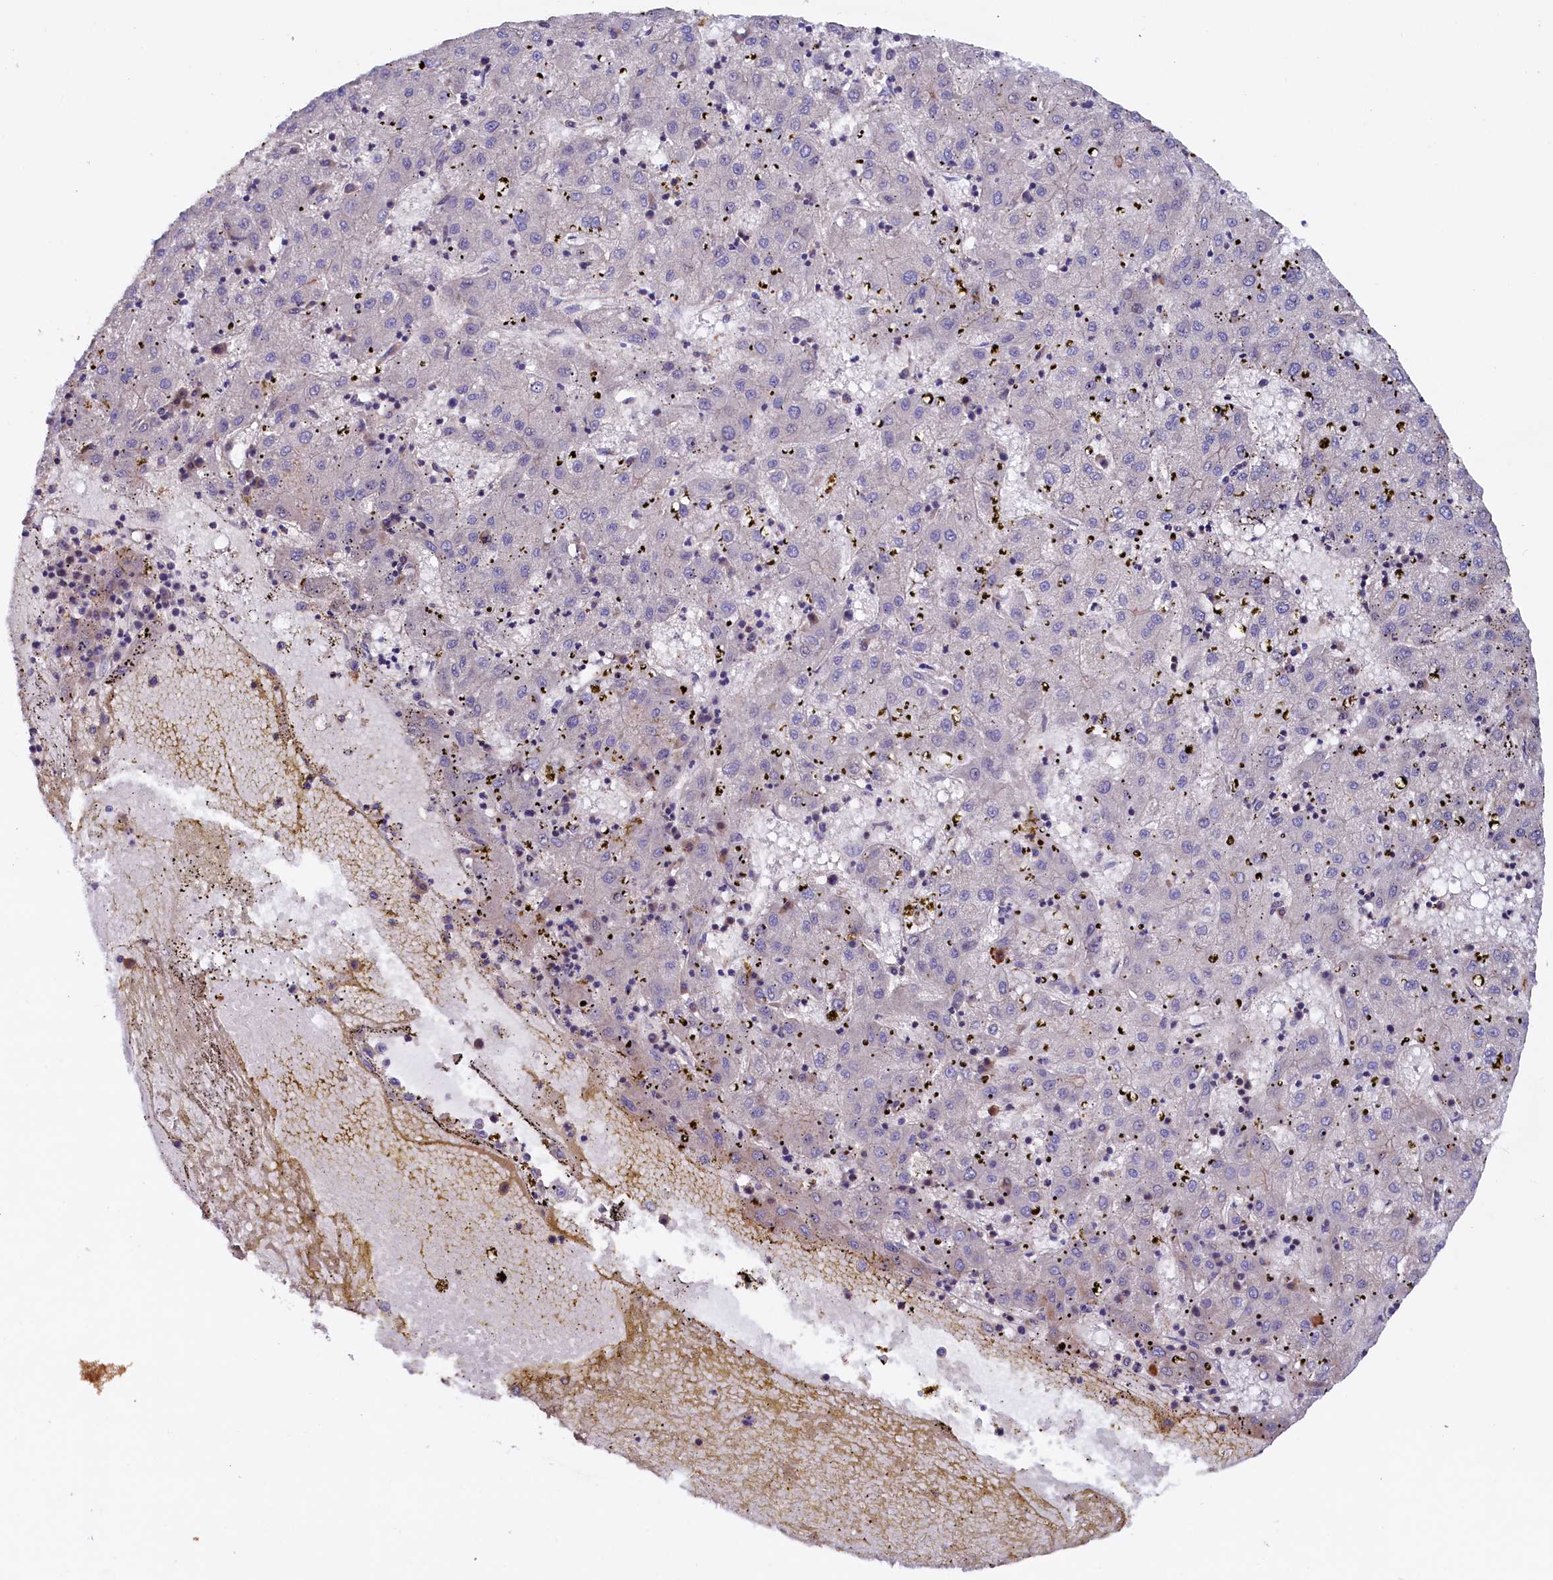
{"staining": {"intensity": "negative", "quantity": "none", "location": "none"}, "tissue": "liver cancer", "cell_type": "Tumor cells", "image_type": "cancer", "snomed": [{"axis": "morphology", "description": "Carcinoma, Hepatocellular, NOS"}, {"axis": "topography", "description": "Liver"}], "caption": "This photomicrograph is of liver hepatocellular carcinoma stained with immunohistochemistry (IHC) to label a protein in brown with the nuclei are counter-stained blue. There is no positivity in tumor cells. Nuclei are stained in blue.", "gene": "DUOXA1", "patient": {"sex": "male", "age": 72}}